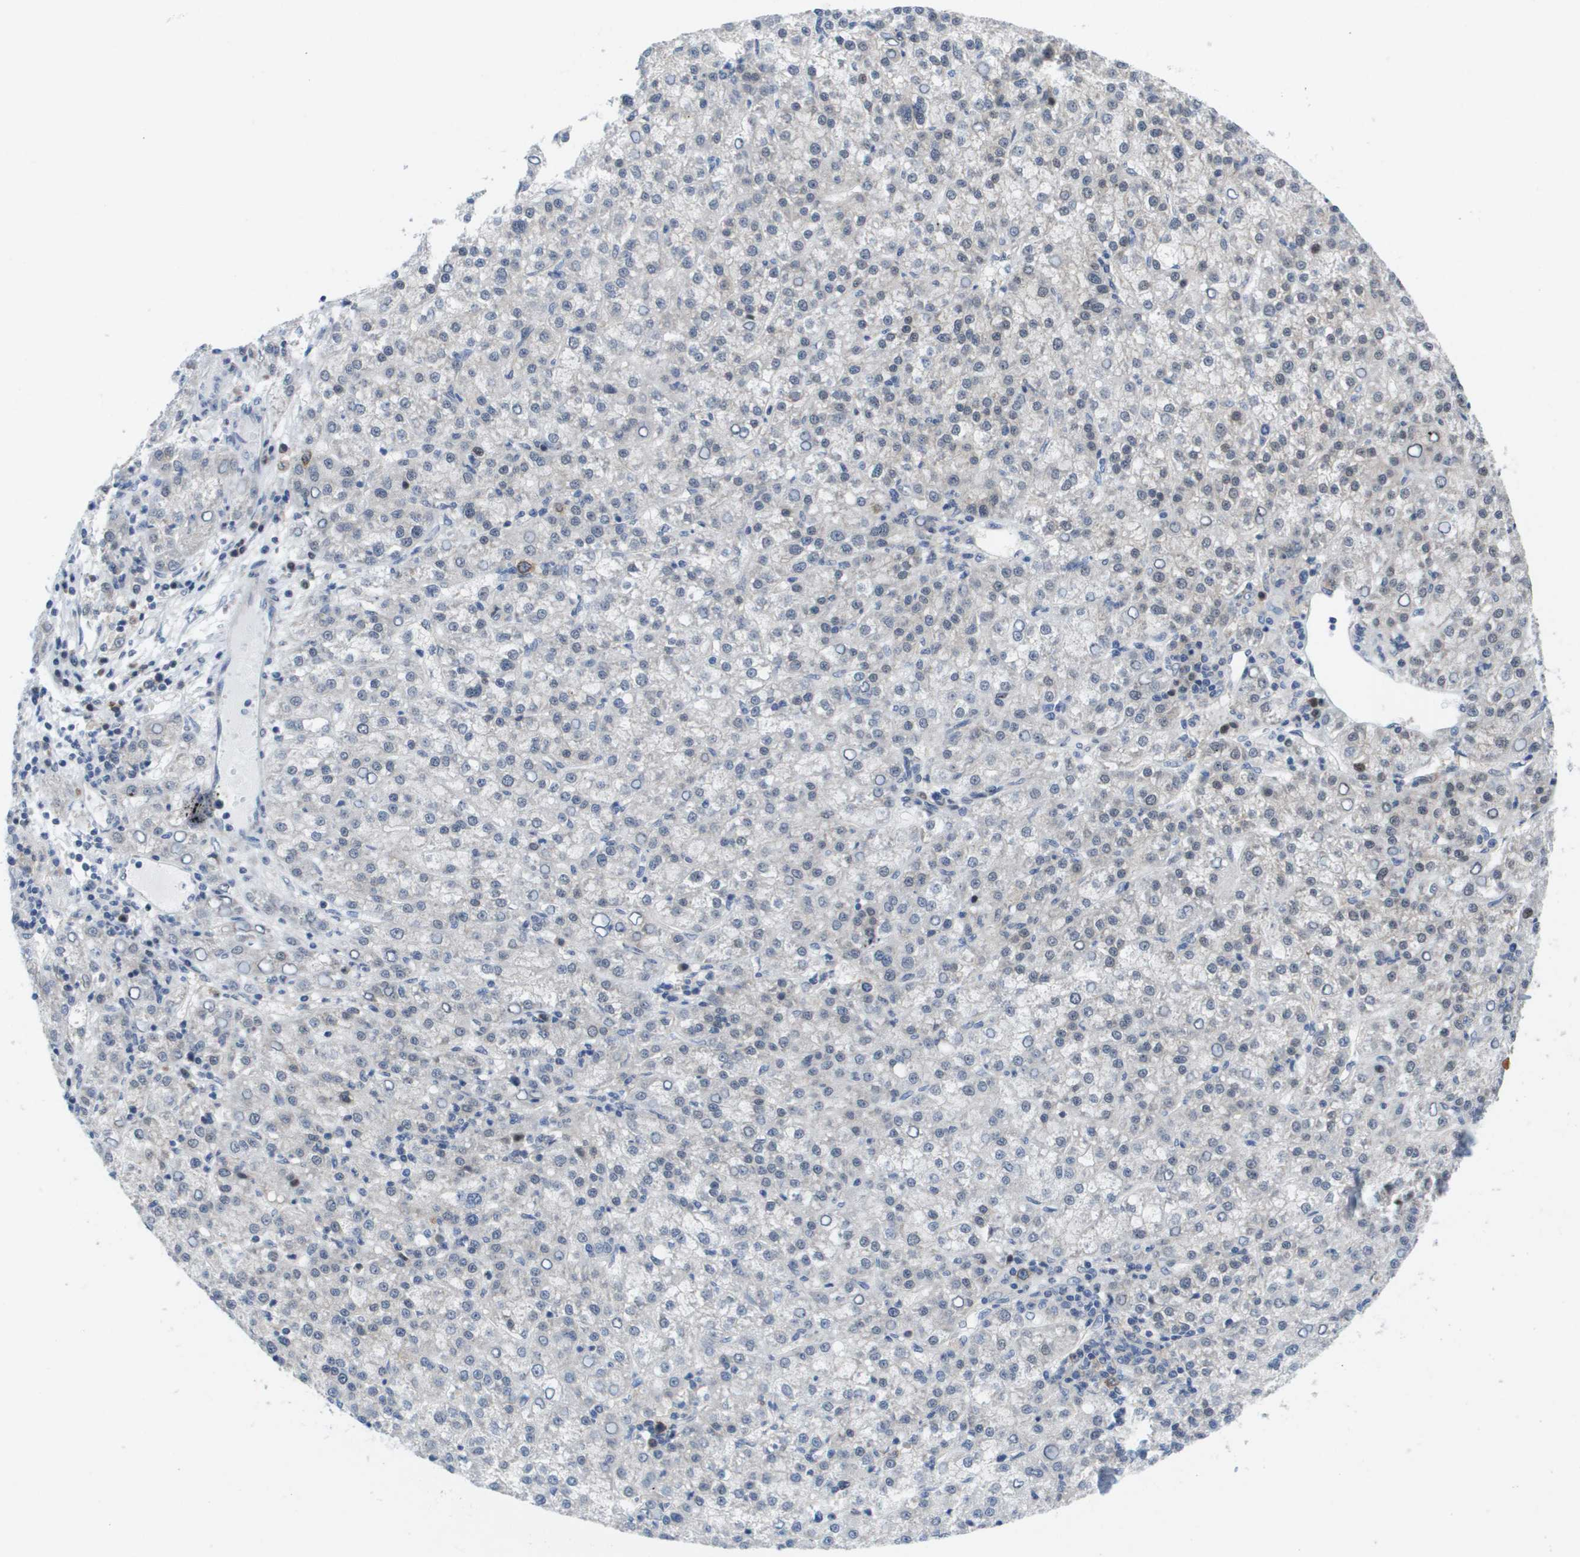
{"staining": {"intensity": "negative", "quantity": "none", "location": "none"}, "tissue": "liver cancer", "cell_type": "Tumor cells", "image_type": "cancer", "snomed": [{"axis": "morphology", "description": "Carcinoma, Hepatocellular, NOS"}, {"axis": "topography", "description": "Liver"}], "caption": "Tumor cells are negative for brown protein staining in liver hepatocellular carcinoma. (DAB (3,3'-diaminobenzidine) immunohistochemistry visualized using brightfield microscopy, high magnification).", "gene": "FKBP4", "patient": {"sex": "female", "age": 58}}